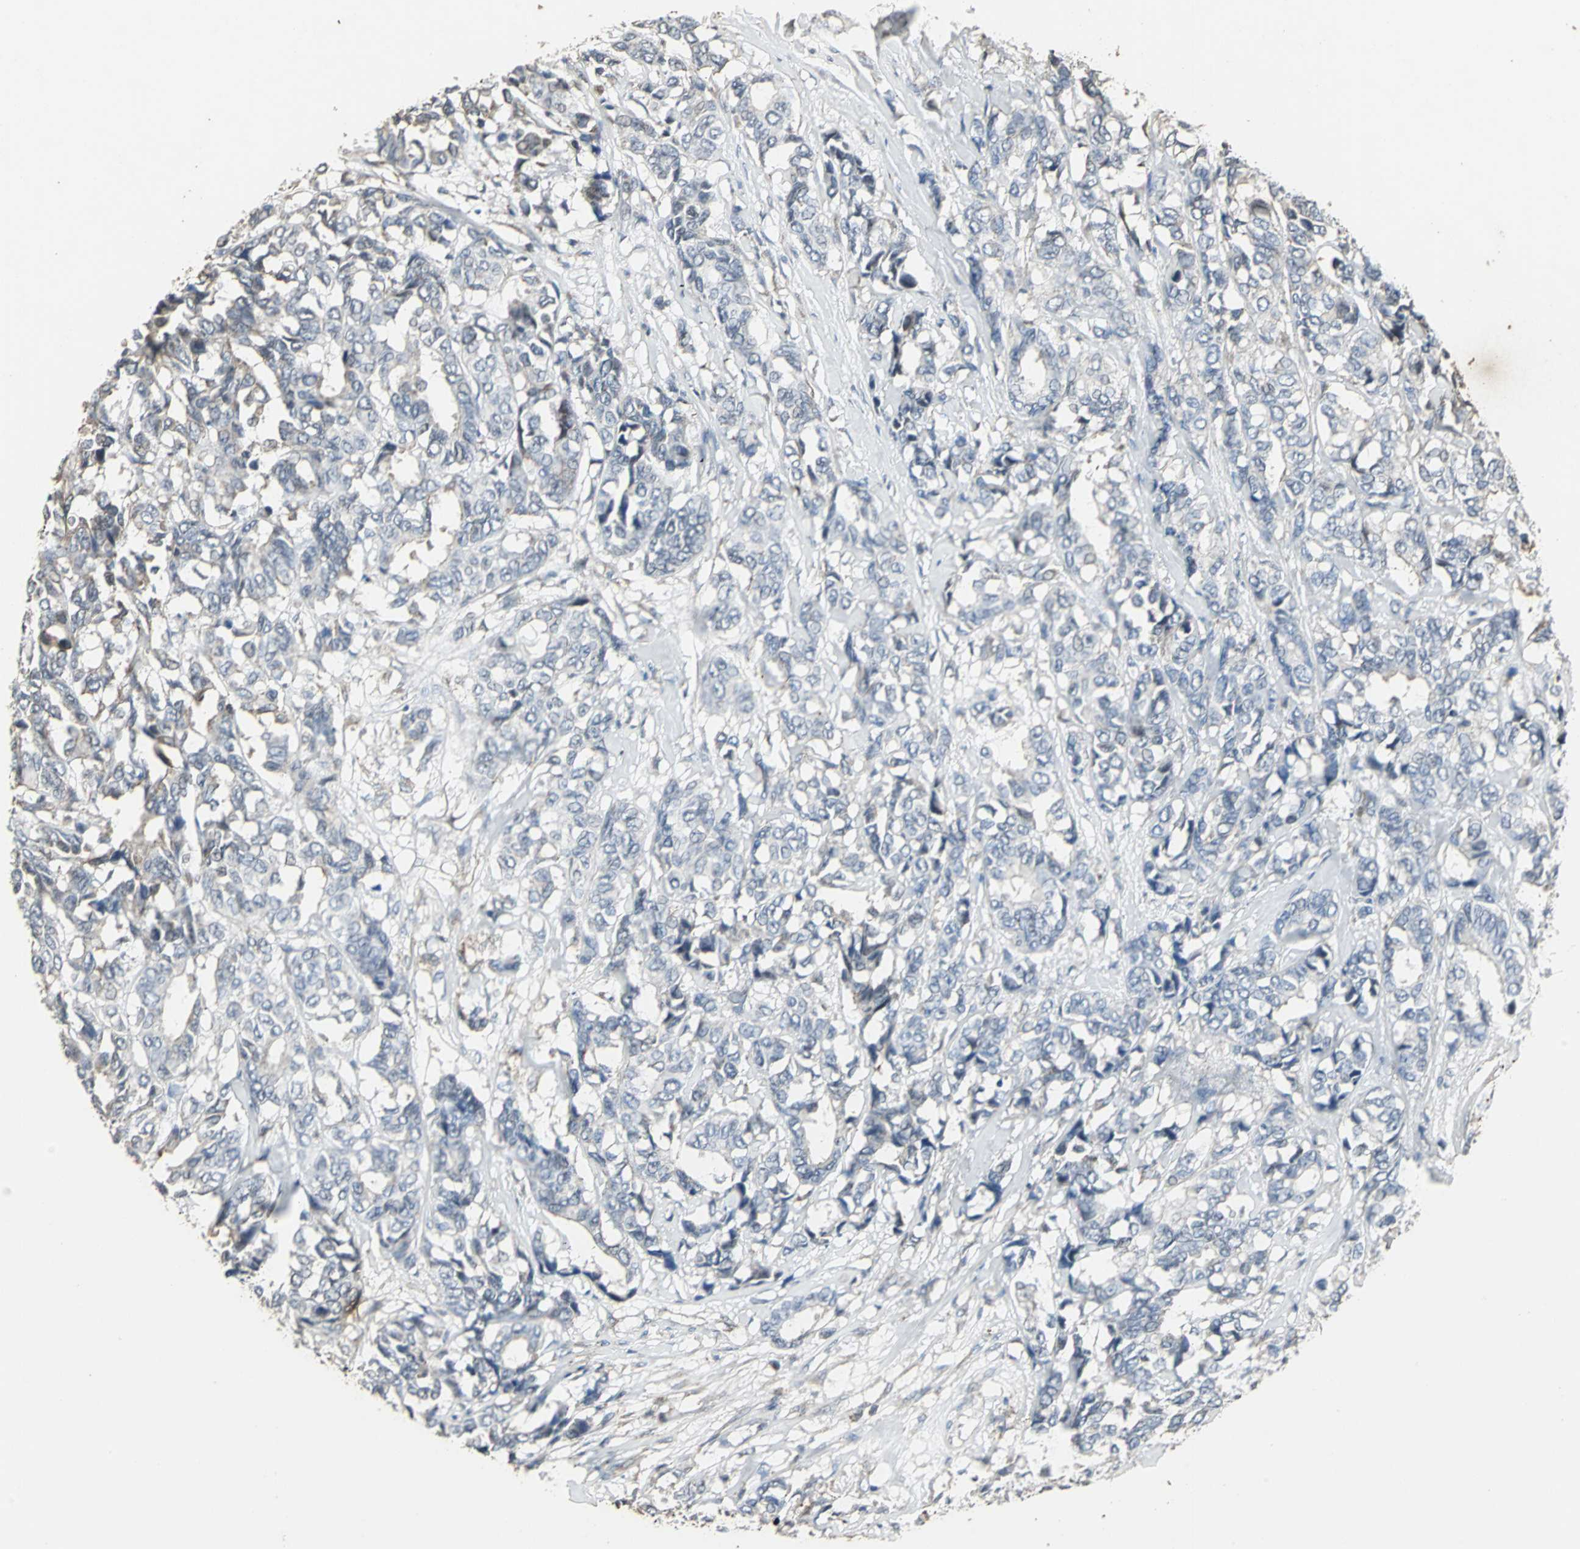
{"staining": {"intensity": "weak", "quantity": "25%-75%", "location": "cytoplasmic/membranous"}, "tissue": "breast cancer", "cell_type": "Tumor cells", "image_type": "cancer", "snomed": [{"axis": "morphology", "description": "Duct carcinoma"}, {"axis": "topography", "description": "Breast"}], "caption": "Immunohistochemical staining of human intraductal carcinoma (breast) demonstrates weak cytoplasmic/membranous protein expression in about 25%-75% of tumor cells.", "gene": "DNAJB4", "patient": {"sex": "female", "age": 87}}